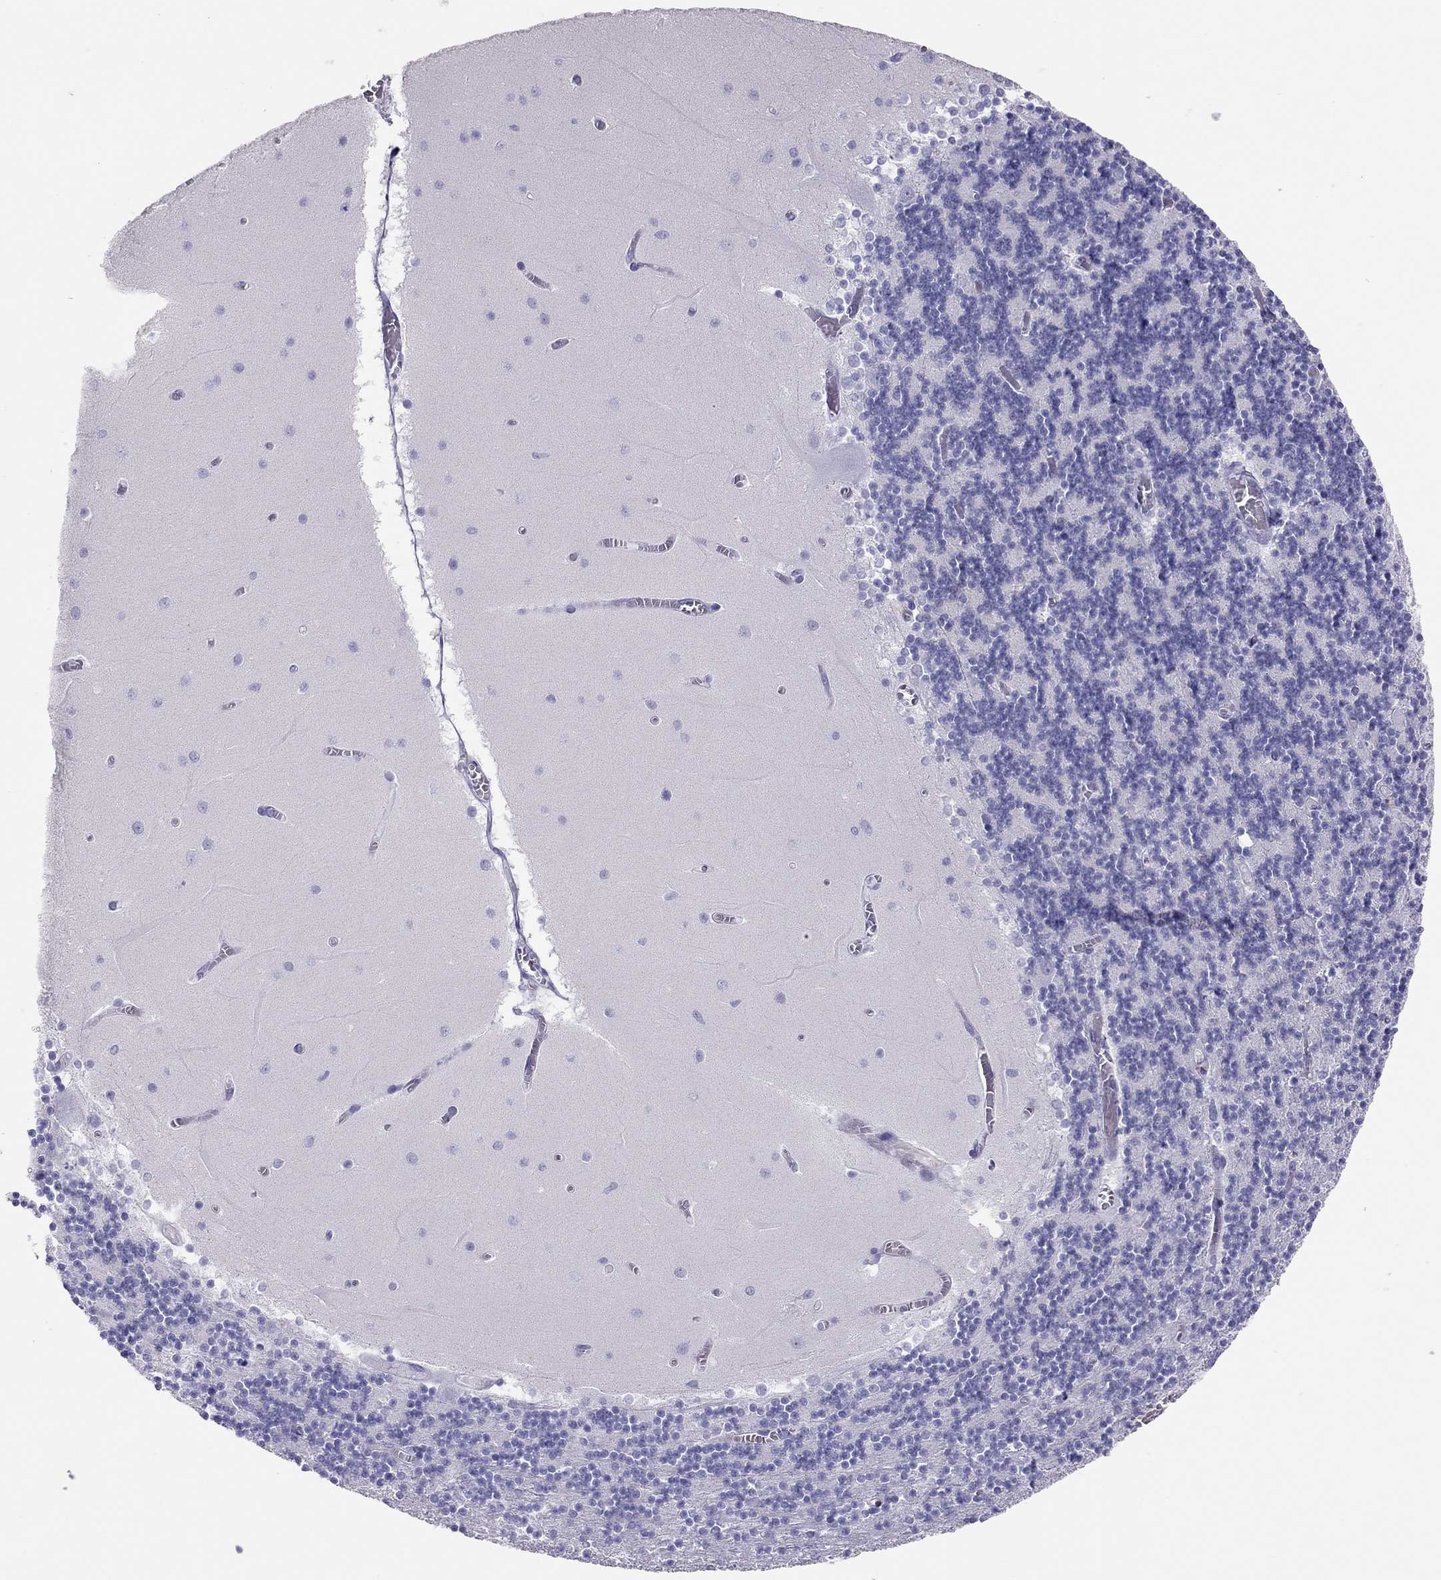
{"staining": {"intensity": "negative", "quantity": "none", "location": "none"}, "tissue": "cerebellum", "cell_type": "Cells in granular layer", "image_type": "normal", "snomed": [{"axis": "morphology", "description": "Normal tissue, NOS"}, {"axis": "topography", "description": "Cerebellum"}], "caption": "High power microscopy histopathology image of an IHC photomicrograph of normal cerebellum, revealing no significant positivity in cells in granular layer.", "gene": "TSHB", "patient": {"sex": "female", "age": 28}}